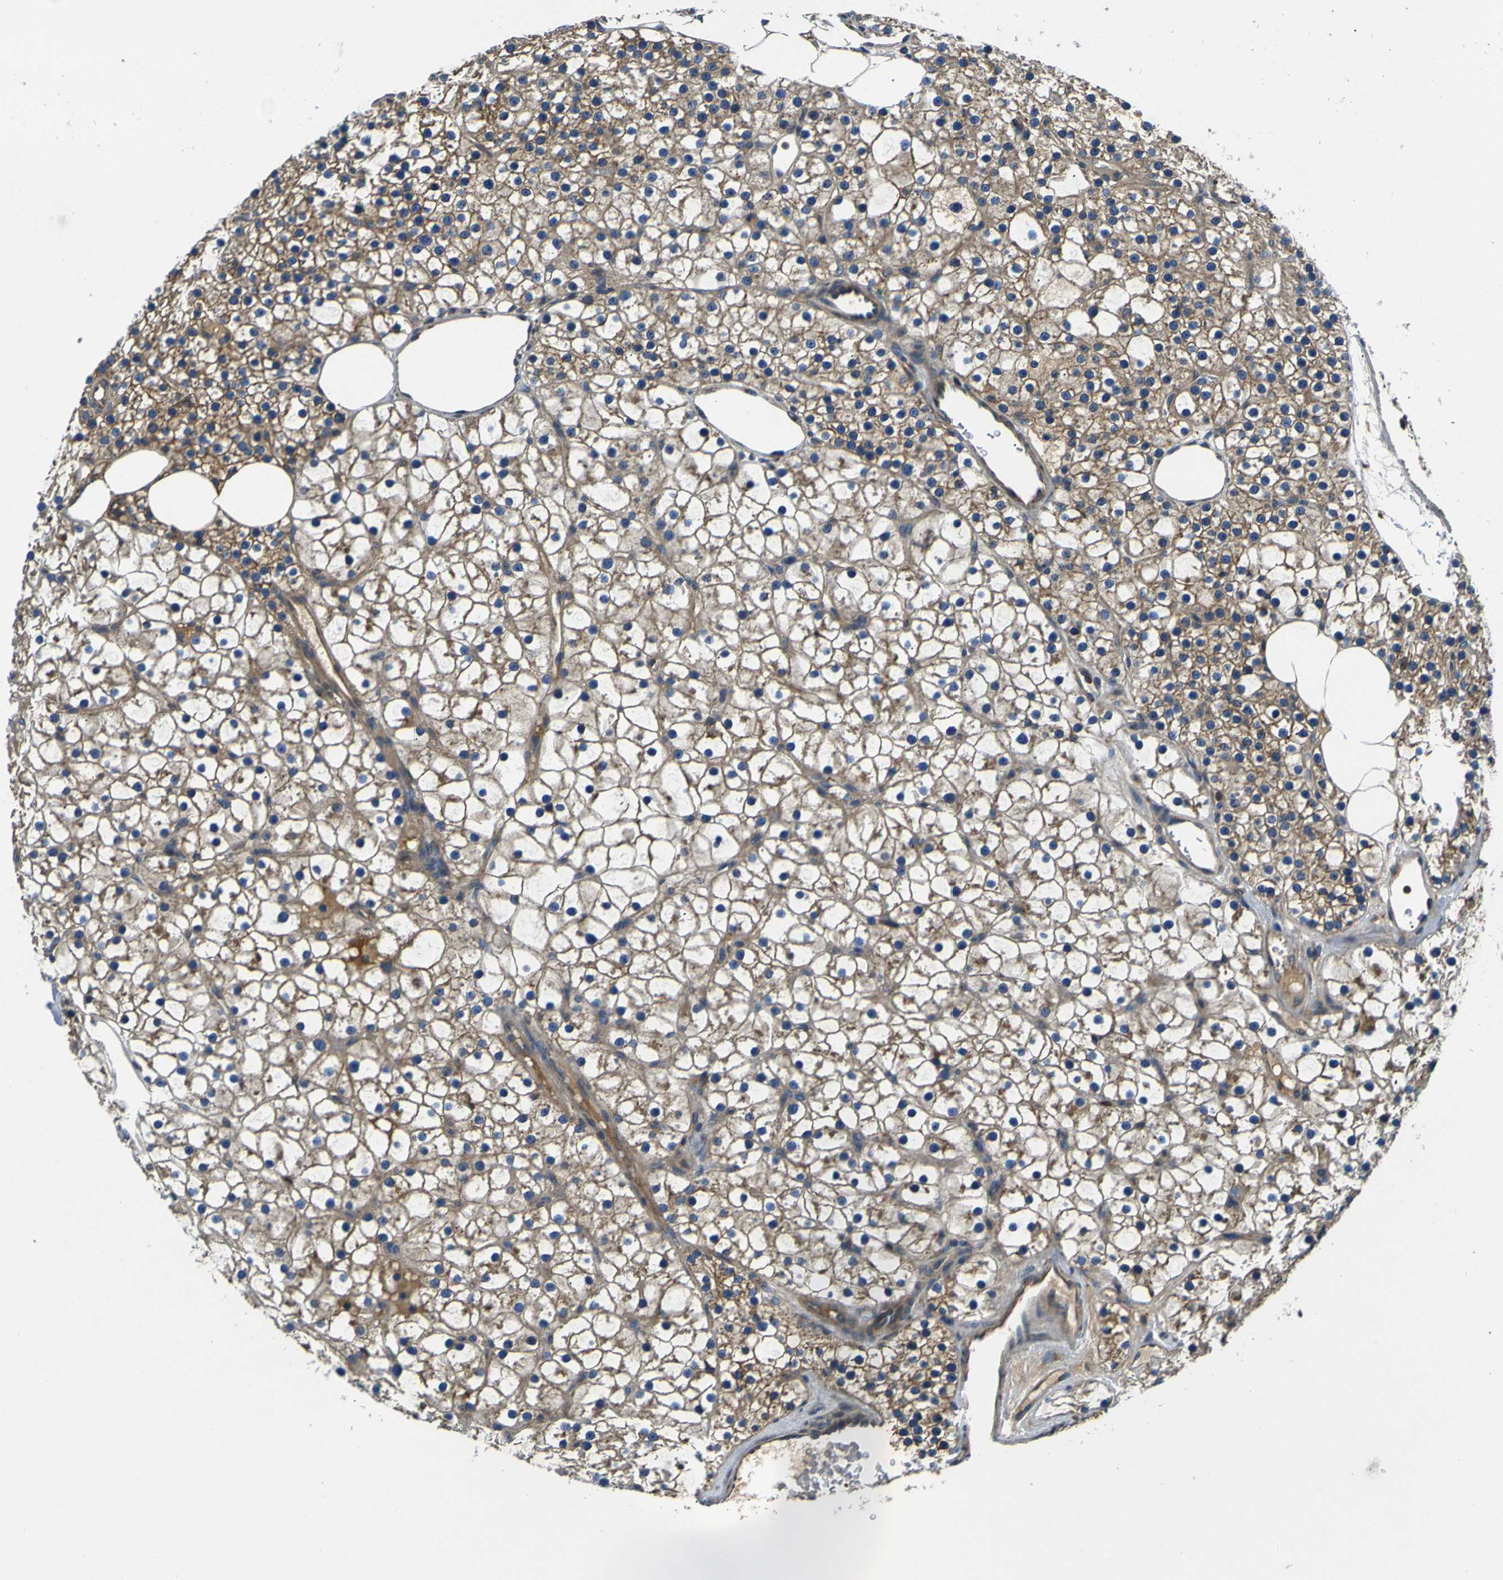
{"staining": {"intensity": "moderate", "quantity": ">75%", "location": "cytoplasmic/membranous"}, "tissue": "parathyroid gland", "cell_type": "Glandular cells", "image_type": "normal", "snomed": [{"axis": "morphology", "description": "Normal tissue, NOS"}, {"axis": "morphology", "description": "Adenoma, NOS"}, {"axis": "topography", "description": "Parathyroid gland"}], "caption": "Glandular cells display moderate cytoplasmic/membranous expression in about >75% of cells in benign parathyroid gland. Immunohistochemistry stains the protein of interest in brown and the nuclei are stained blue.", "gene": "RAB1B", "patient": {"sex": "female", "age": 70}}